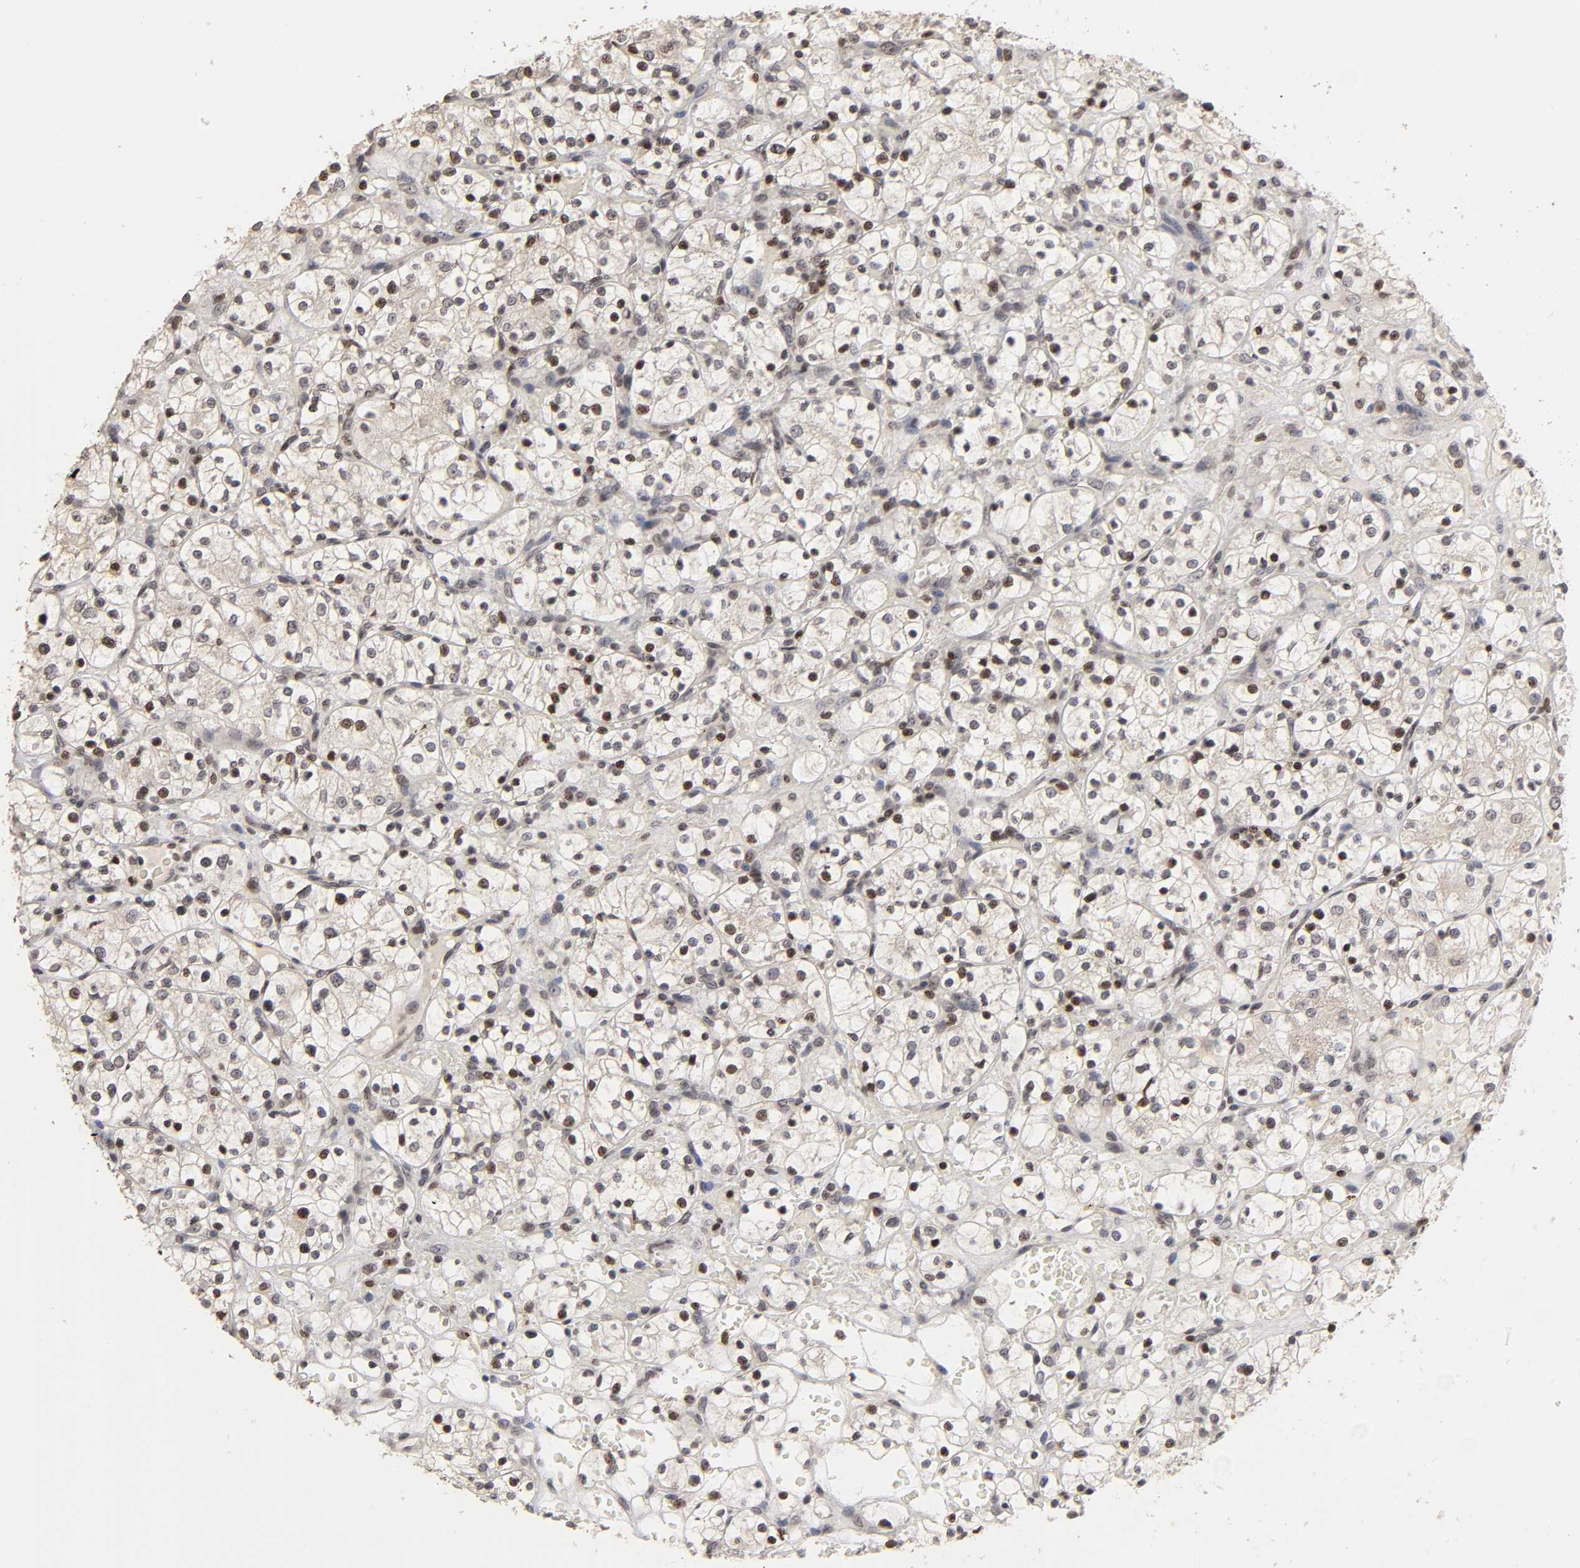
{"staining": {"intensity": "weak", "quantity": "25%-75%", "location": "nuclear"}, "tissue": "renal cancer", "cell_type": "Tumor cells", "image_type": "cancer", "snomed": [{"axis": "morphology", "description": "Adenocarcinoma, NOS"}, {"axis": "topography", "description": "Kidney"}], "caption": "Immunohistochemical staining of renal adenocarcinoma shows low levels of weak nuclear protein expression in about 25%-75% of tumor cells.", "gene": "ZNF473", "patient": {"sex": "female", "age": 60}}